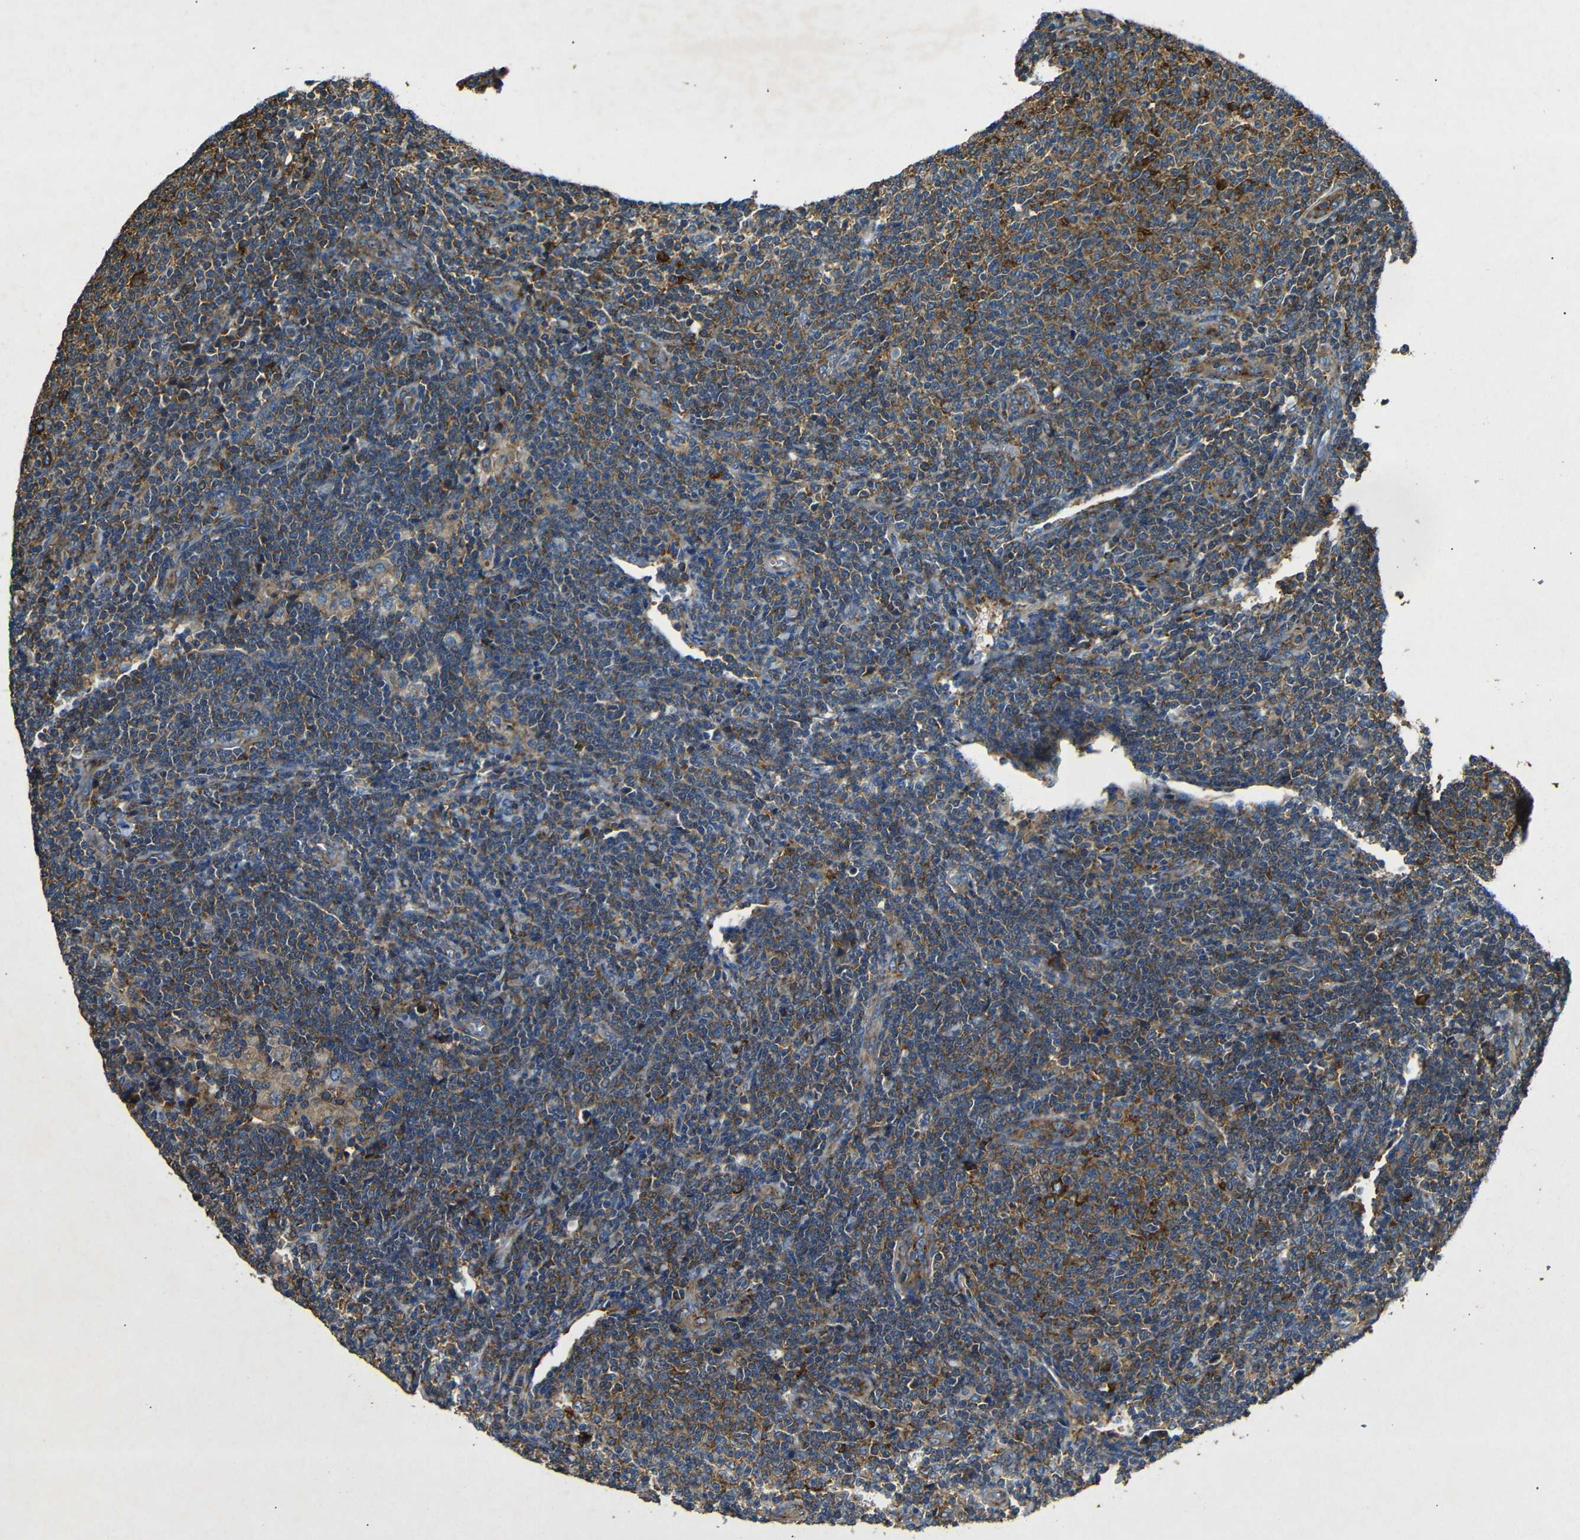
{"staining": {"intensity": "strong", "quantity": "25%-75%", "location": "cytoplasmic/membranous"}, "tissue": "lymphoma", "cell_type": "Tumor cells", "image_type": "cancer", "snomed": [{"axis": "morphology", "description": "Malignant lymphoma, non-Hodgkin's type, Low grade"}, {"axis": "topography", "description": "Lymph node"}], "caption": "Immunohistochemical staining of human low-grade malignant lymphoma, non-Hodgkin's type demonstrates high levels of strong cytoplasmic/membranous staining in approximately 25%-75% of tumor cells. (Brightfield microscopy of DAB IHC at high magnification).", "gene": "BTF3", "patient": {"sex": "male", "age": 66}}